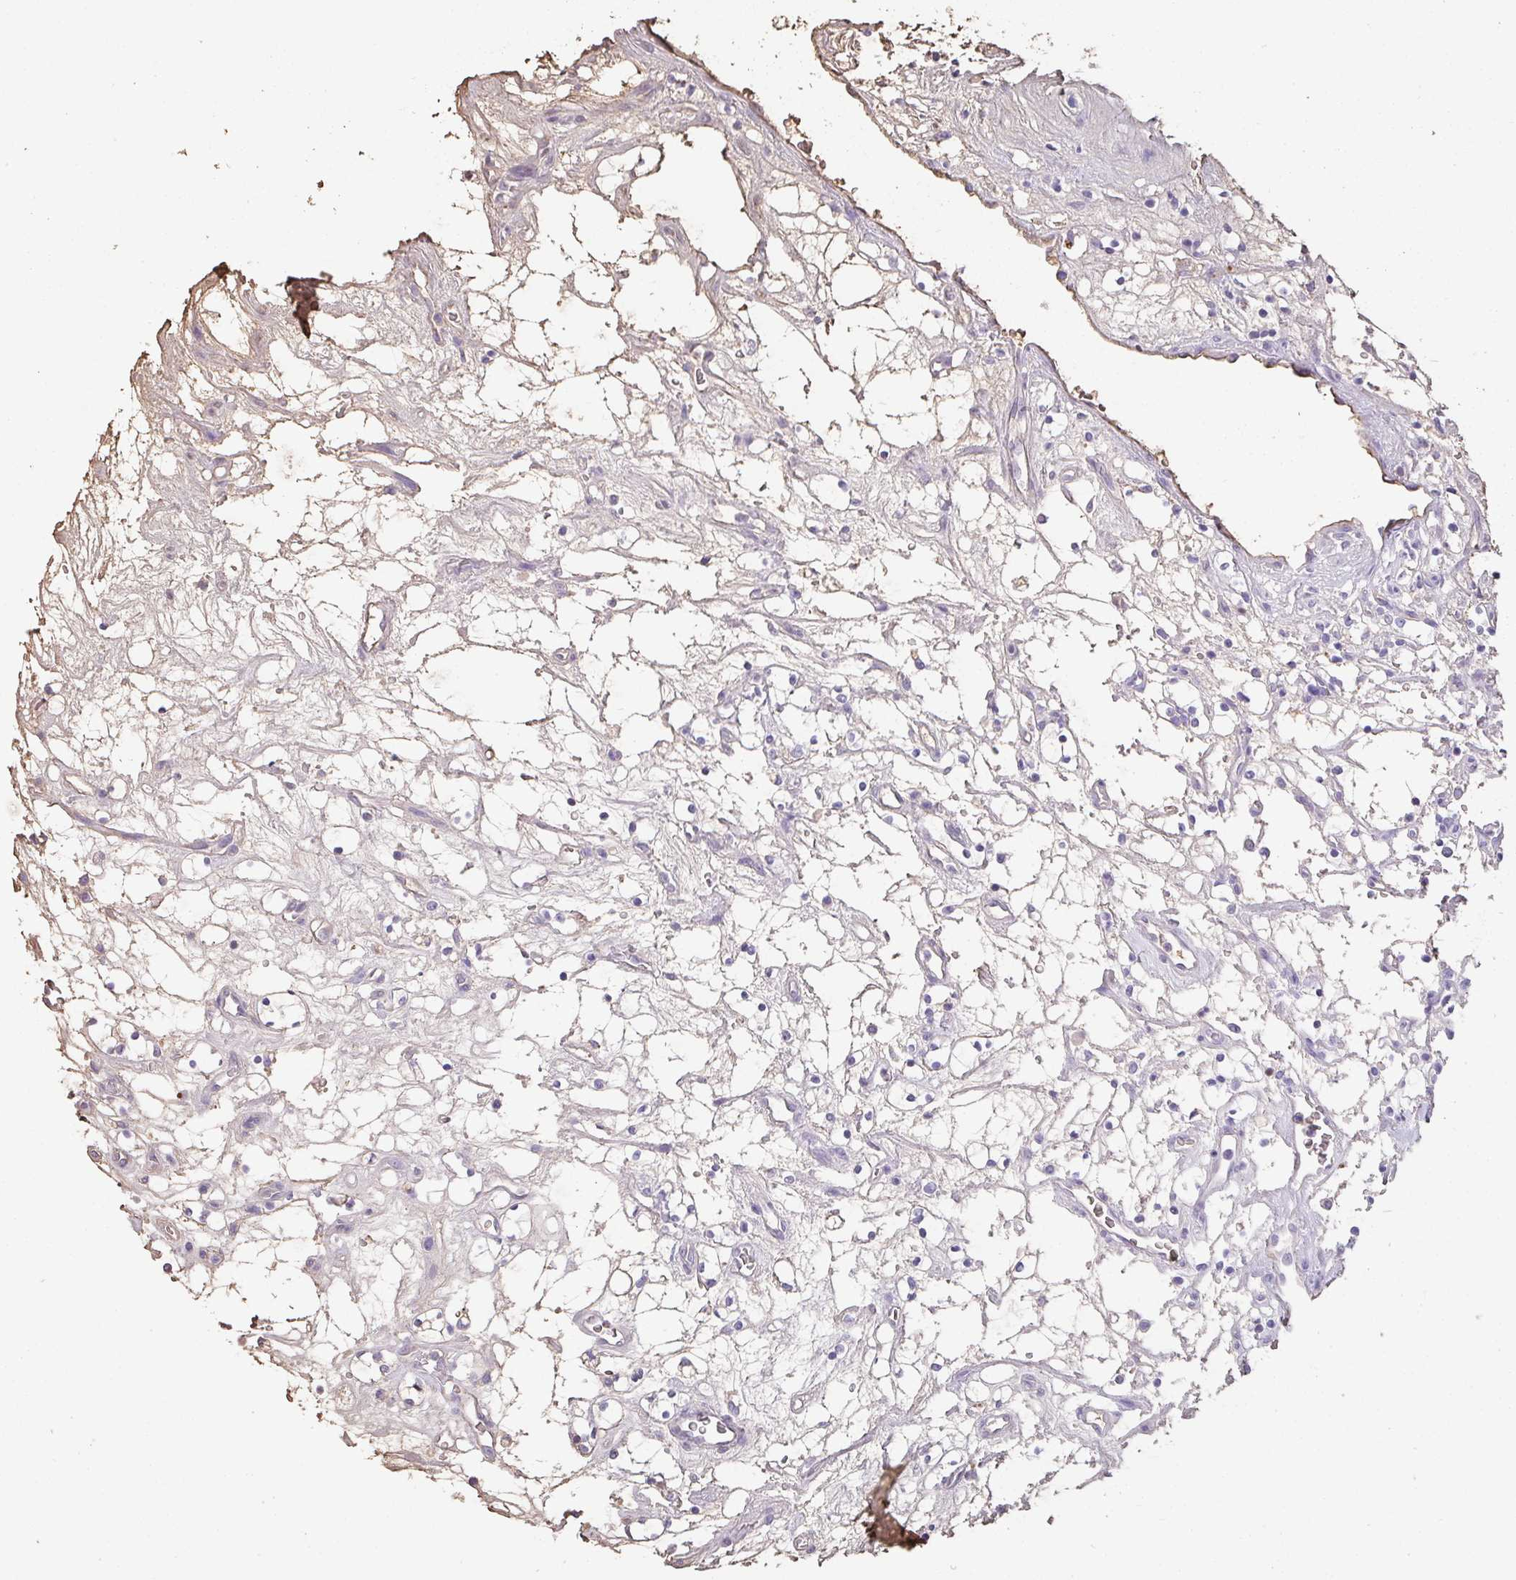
{"staining": {"intensity": "negative", "quantity": "none", "location": "none"}, "tissue": "renal cancer", "cell_type": "Tumor cells", "image_type": "cancer", "snomed": [{"axis": "morphology", "description": "Adenocarcinoma, NOS"}, {"axis": "topography", "description": "Kidney"}], "caption": "Tumor cells show no significant protein expression in renal cancer (adenocarcinoma).", "gene": "HOXC12", "patient": {"sex": "female", "age": 69}}